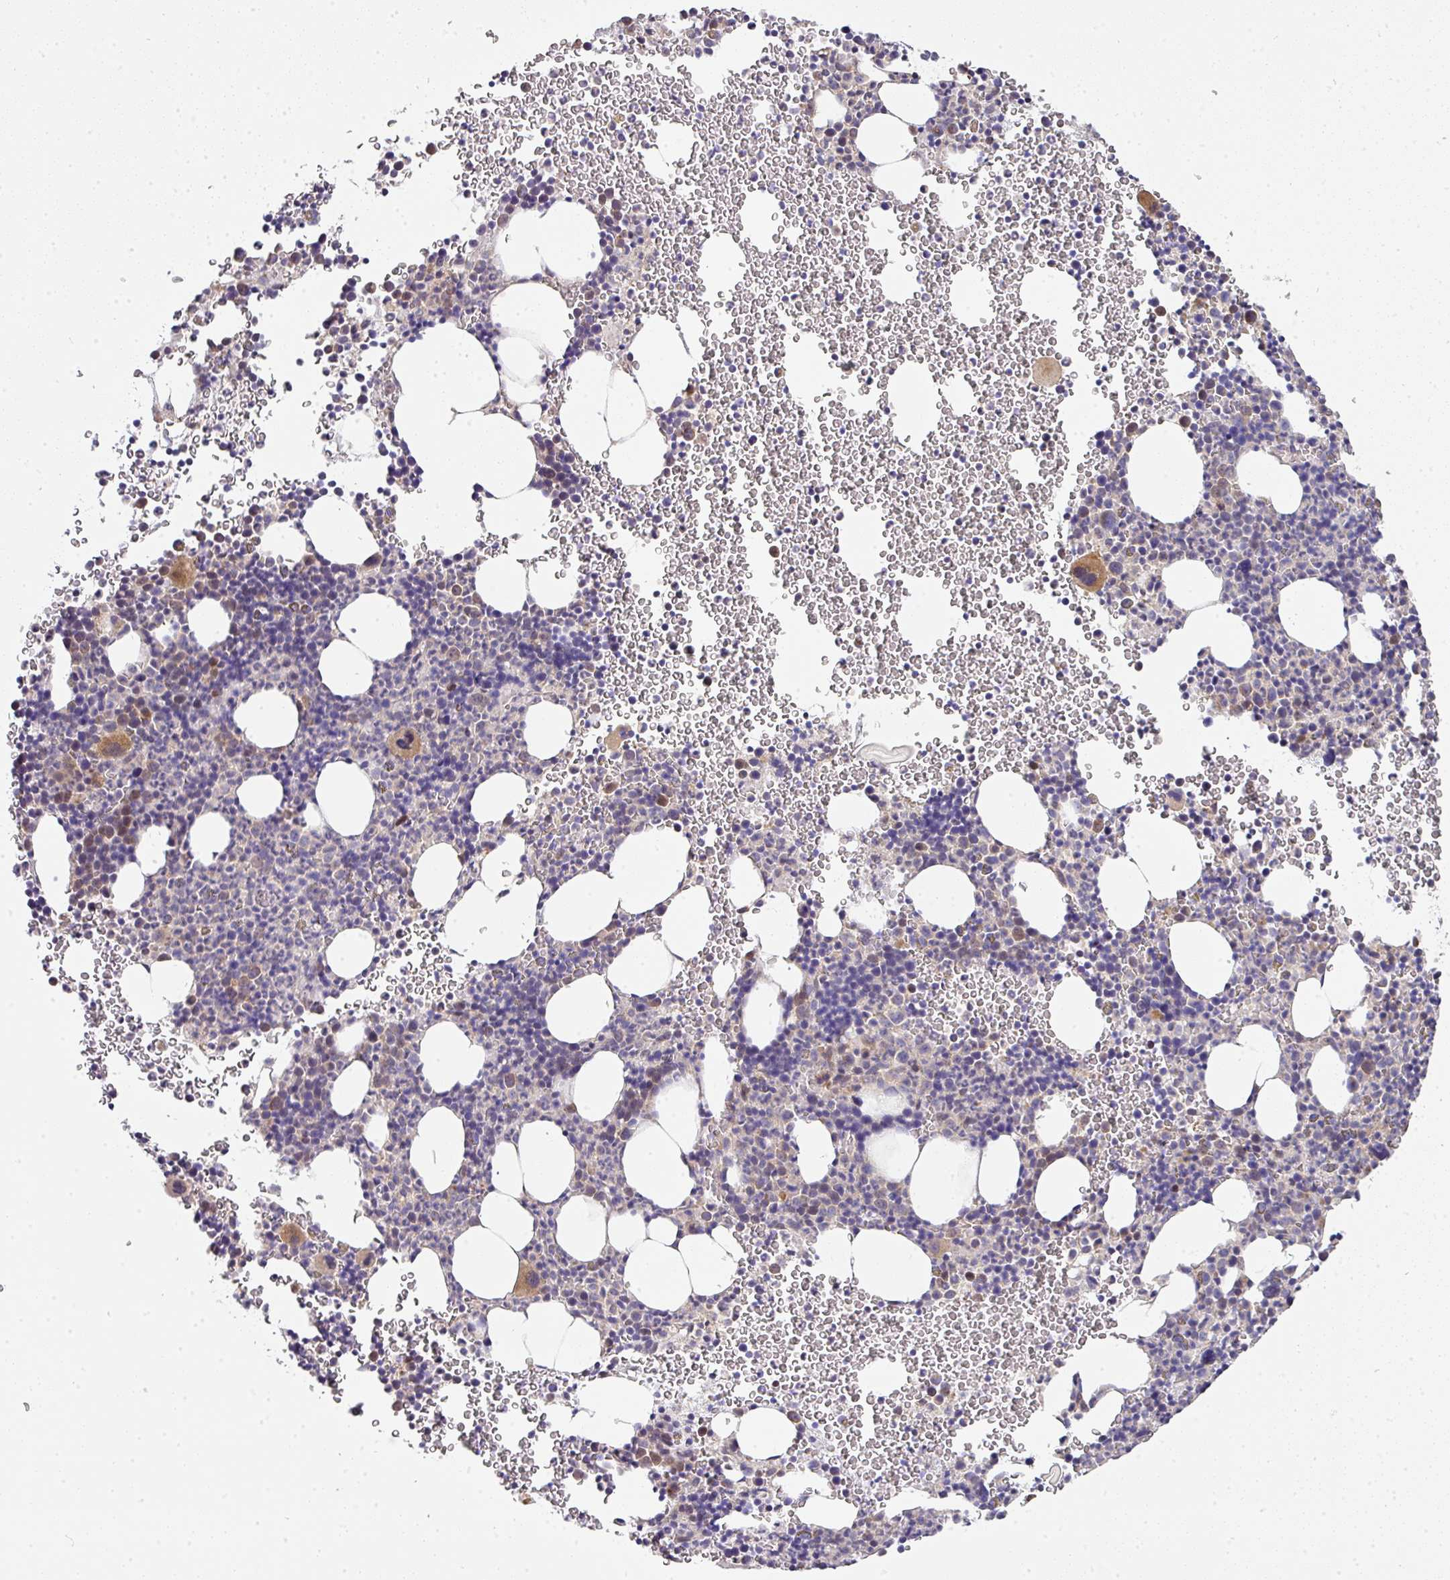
{"staining": {"intensity": "moderate", "quantity": "<25%", "location": "cytoplasmic/membranous"}, "tissue": "bone marrow", "cell_type": "Hematopoietic cells", "image_type": "normal", "snomed": [{"axis": "morphology", "description": "Normal tissue, NOS"}, {"axis": "topography", "description": "Bone marrow"}], "caption": "This is an image of immunohistochemistry (IHC) staining of unremarkable bone marrow, which shows moderate expression in the cytoplasmic/membranous of hematopoietic cells.", "gene": "STK35", "patient": {"sex": "male", "age": 61}}